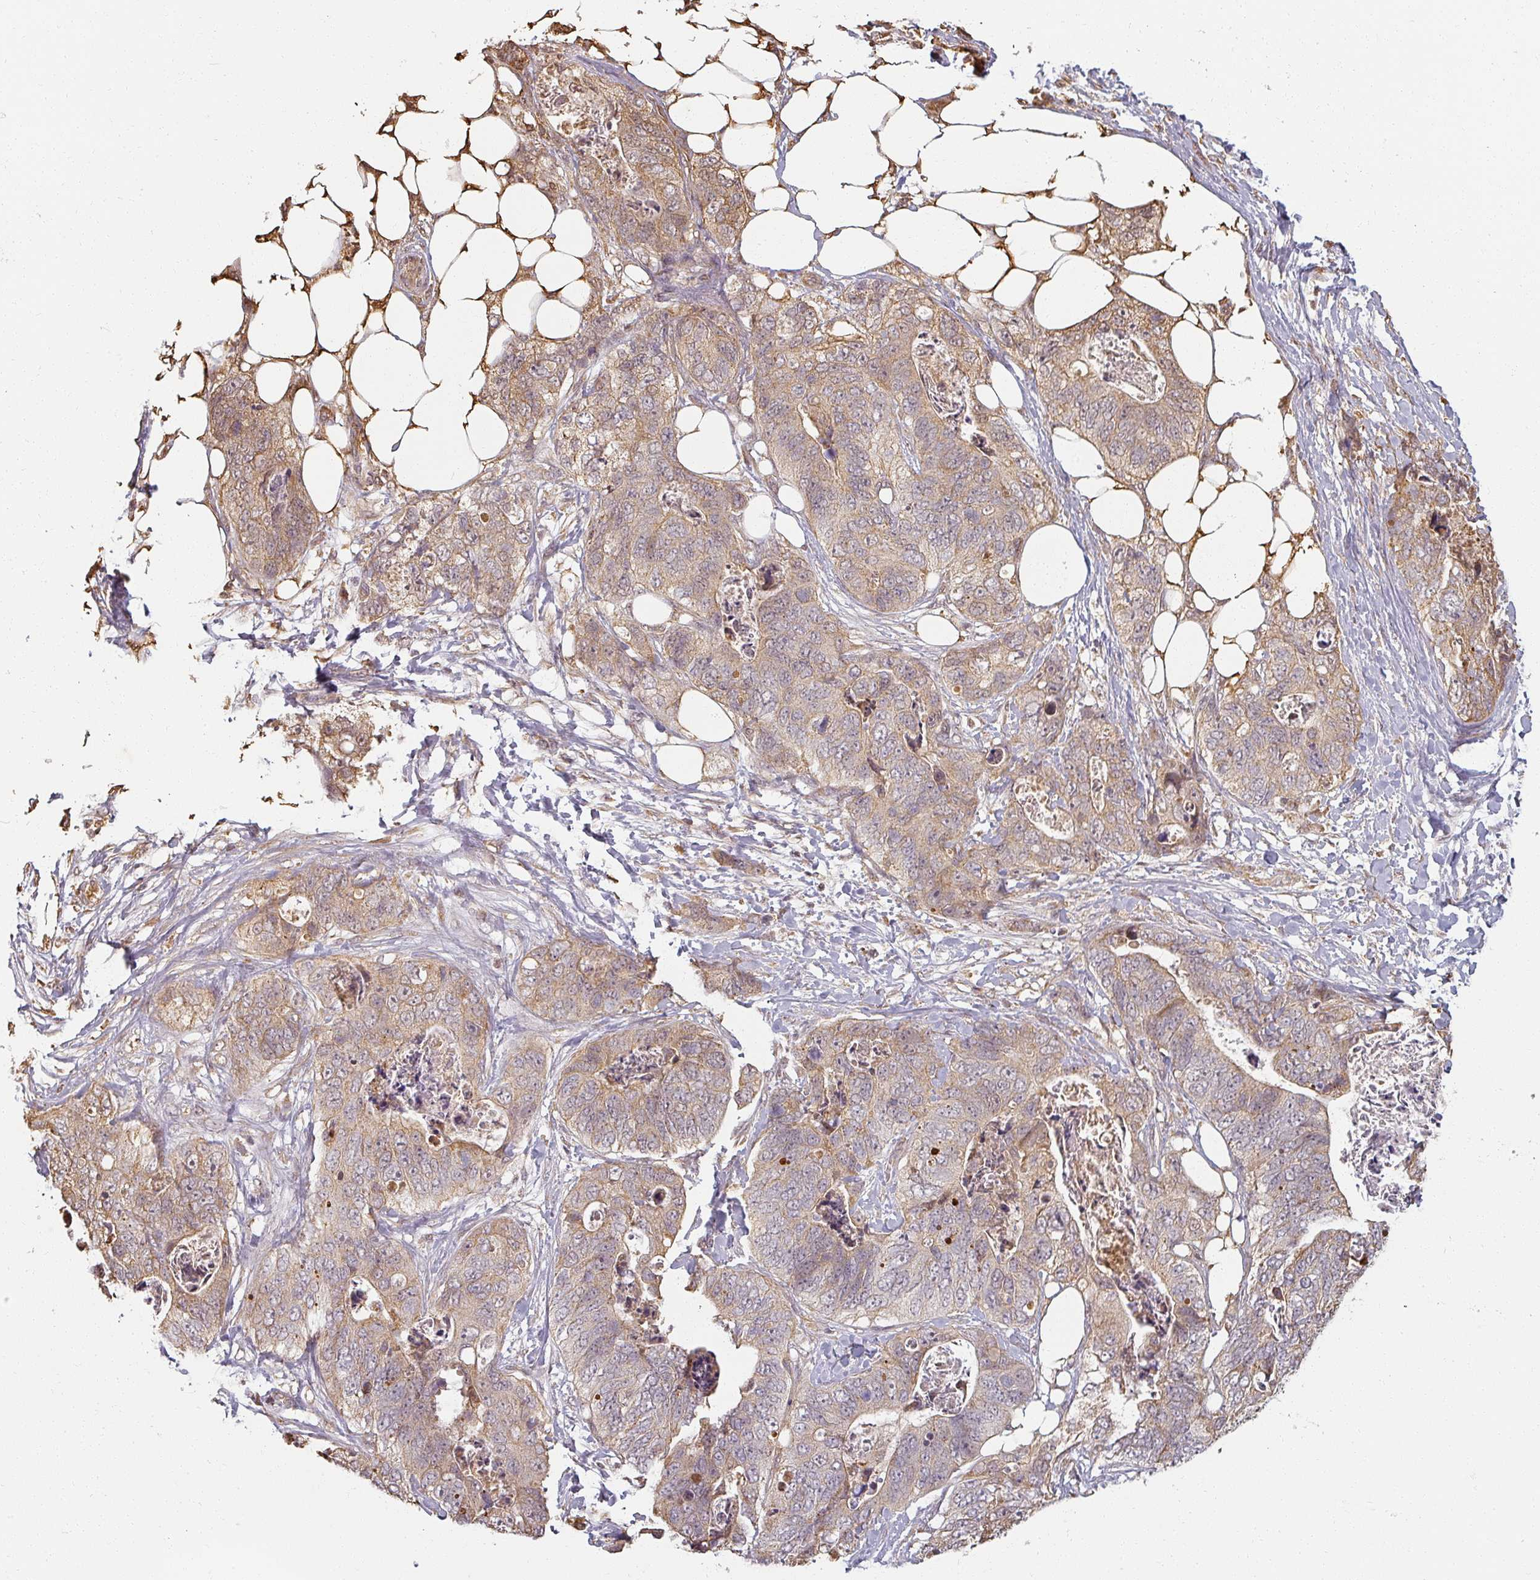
{"staining": {"intensity": "moderate", "quantity": "25%-75%", "location": "cytoplasmic/membranous"}, "tissue": "stomach cancer", "cell_type": "Tumor cells", "image_type": "cancer", "snomed": [{"axis": "morphology", "description": "Adenocarcinoma, NOS"}, {"axis": "topography", "description": "Stomach"}], "caption": "Stomach cancer stained with a brown dye reveals moderate cytoplasmic/membranous positive expression in about 25%-75% of tumor cells.", "gene": "MED19", "patient": {"sex": "female", "age": 89}}